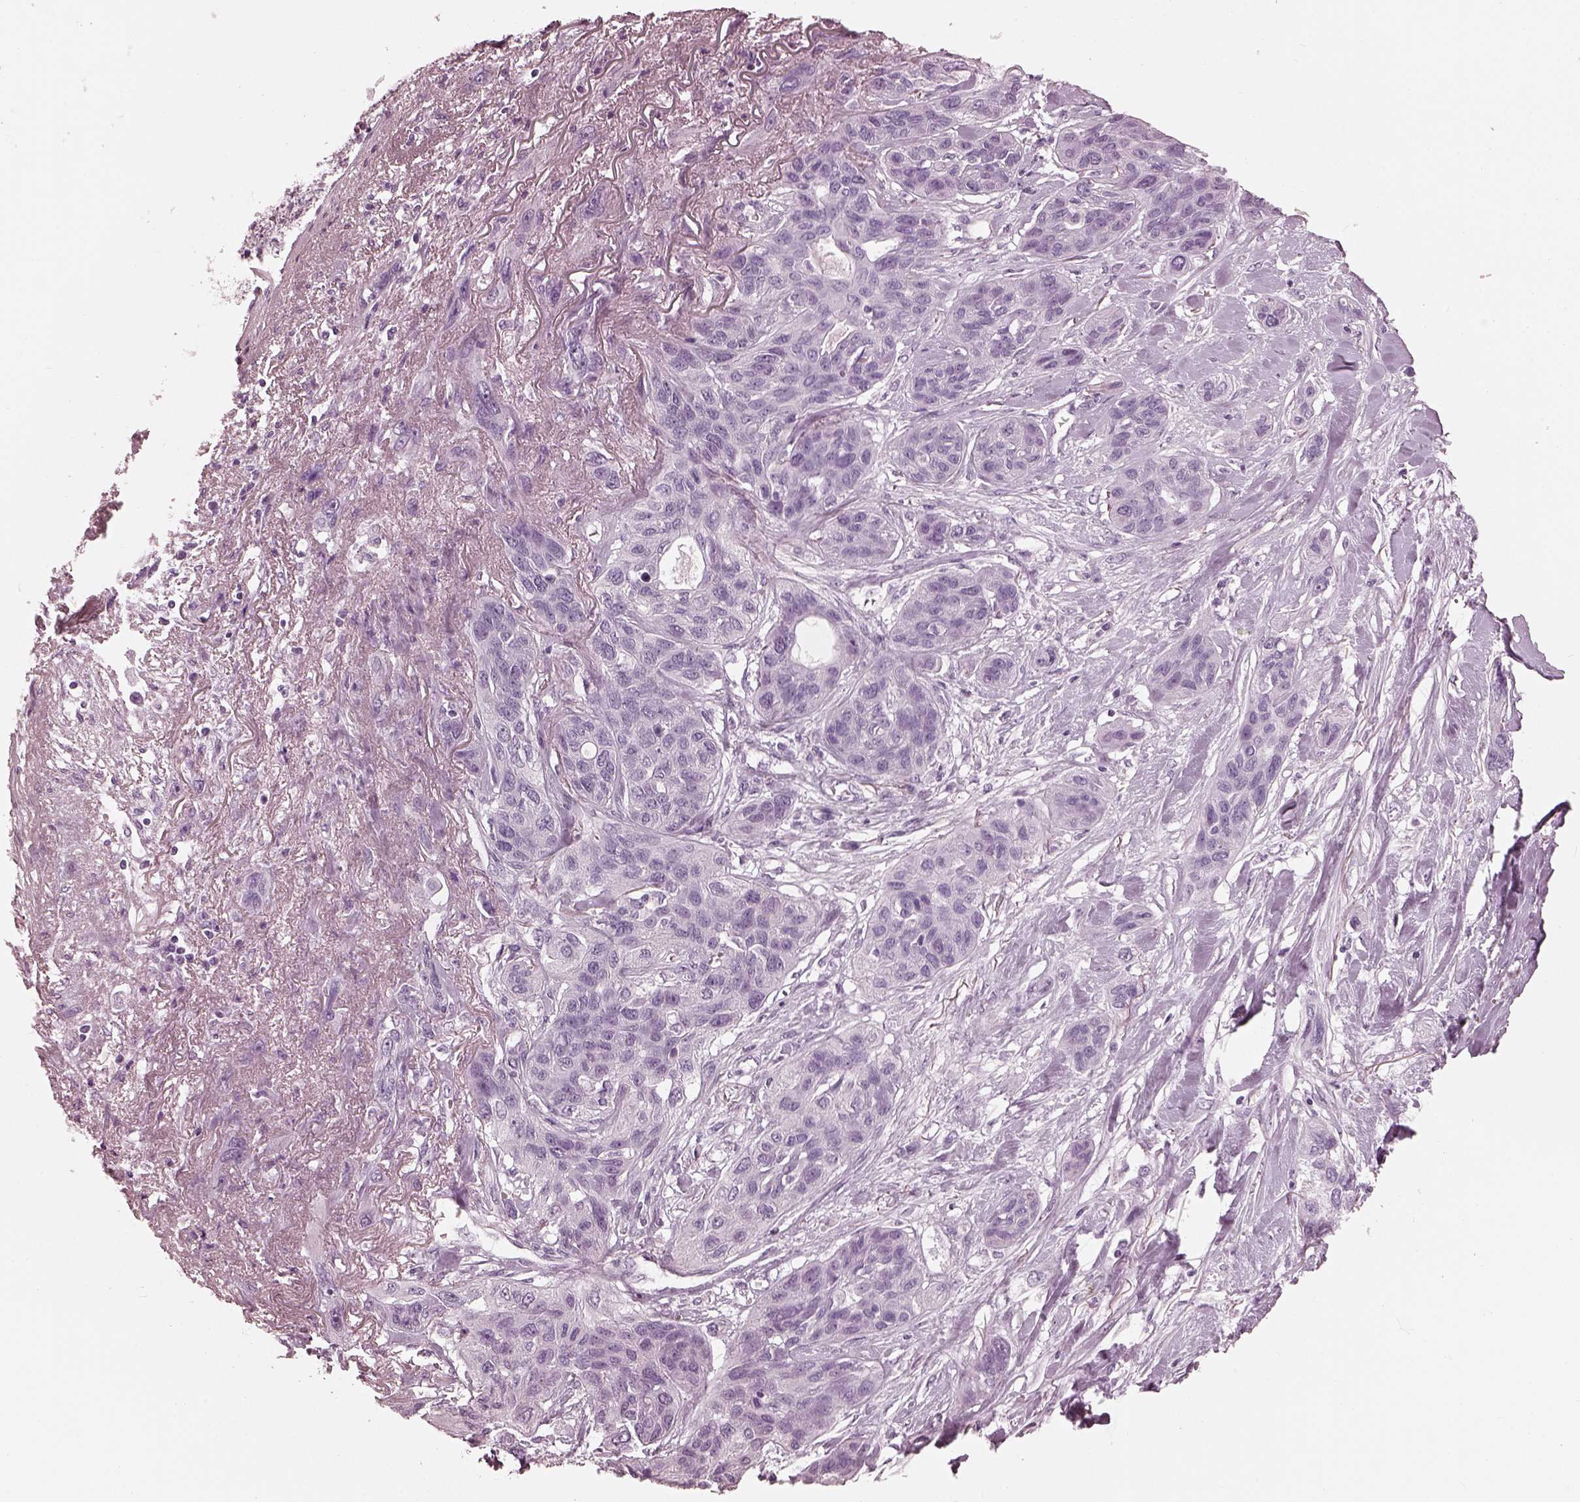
{"staining": {"intensity": "negative", "quantity": "none", "location": "none"}, "tissue": "lung cancer", "cell_type": "Tumor cells", "image_type": "cancer", "snomed": [{"axis": "morphology", "description": "Squamous cell carcinoma, NOS"}, {"axis": "topography", "description": "Lung"}], "caption": "The IHC histopathology image has no significant positivity in tumor cells of lung squamous cell carcinoma tissue.", "gene": "FABP9", "patient": {"sex": "female", "age": 70}}